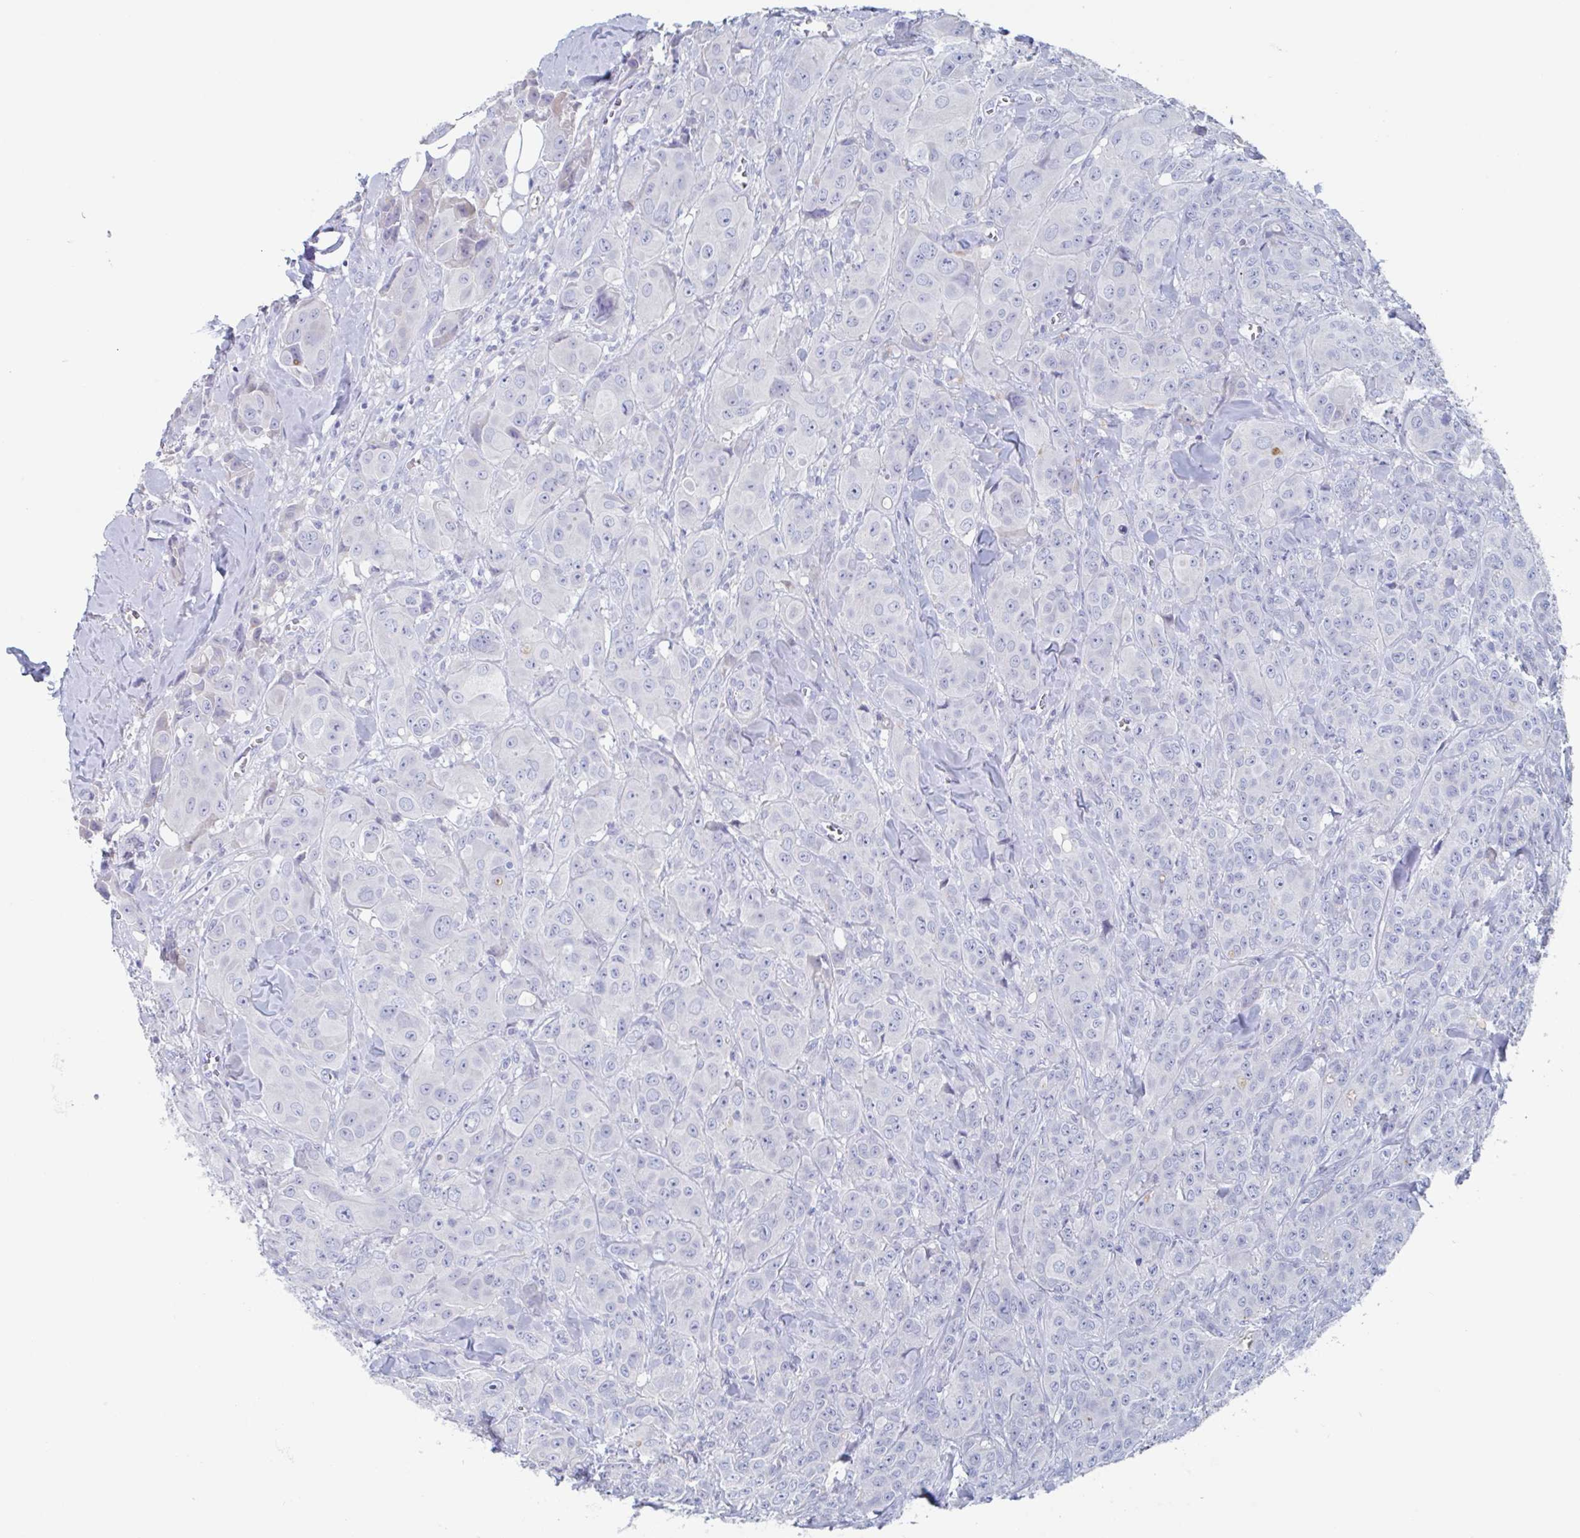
{"staining": {"intensity": "negative", "quantity": "none", "location": "none"}, "tissue": "breast cancer", "cell_type": "Tumor cells", "image_type": "cancer", "snomed": [{"axis": "morphology", "description": "Normal tissue, NOS"}, {"axis": "morphology", "description": "Duct carcinoma"}, {"axis": "topography", "description": "Breast"}], "caption": "Immunohistochemistry (IHC) of human breast cancer (intraductal carcinoma) reveals no positivity in tumor cells.", "gene": "NT5C3B", "patient": {"sex": "female", "age": 43}}